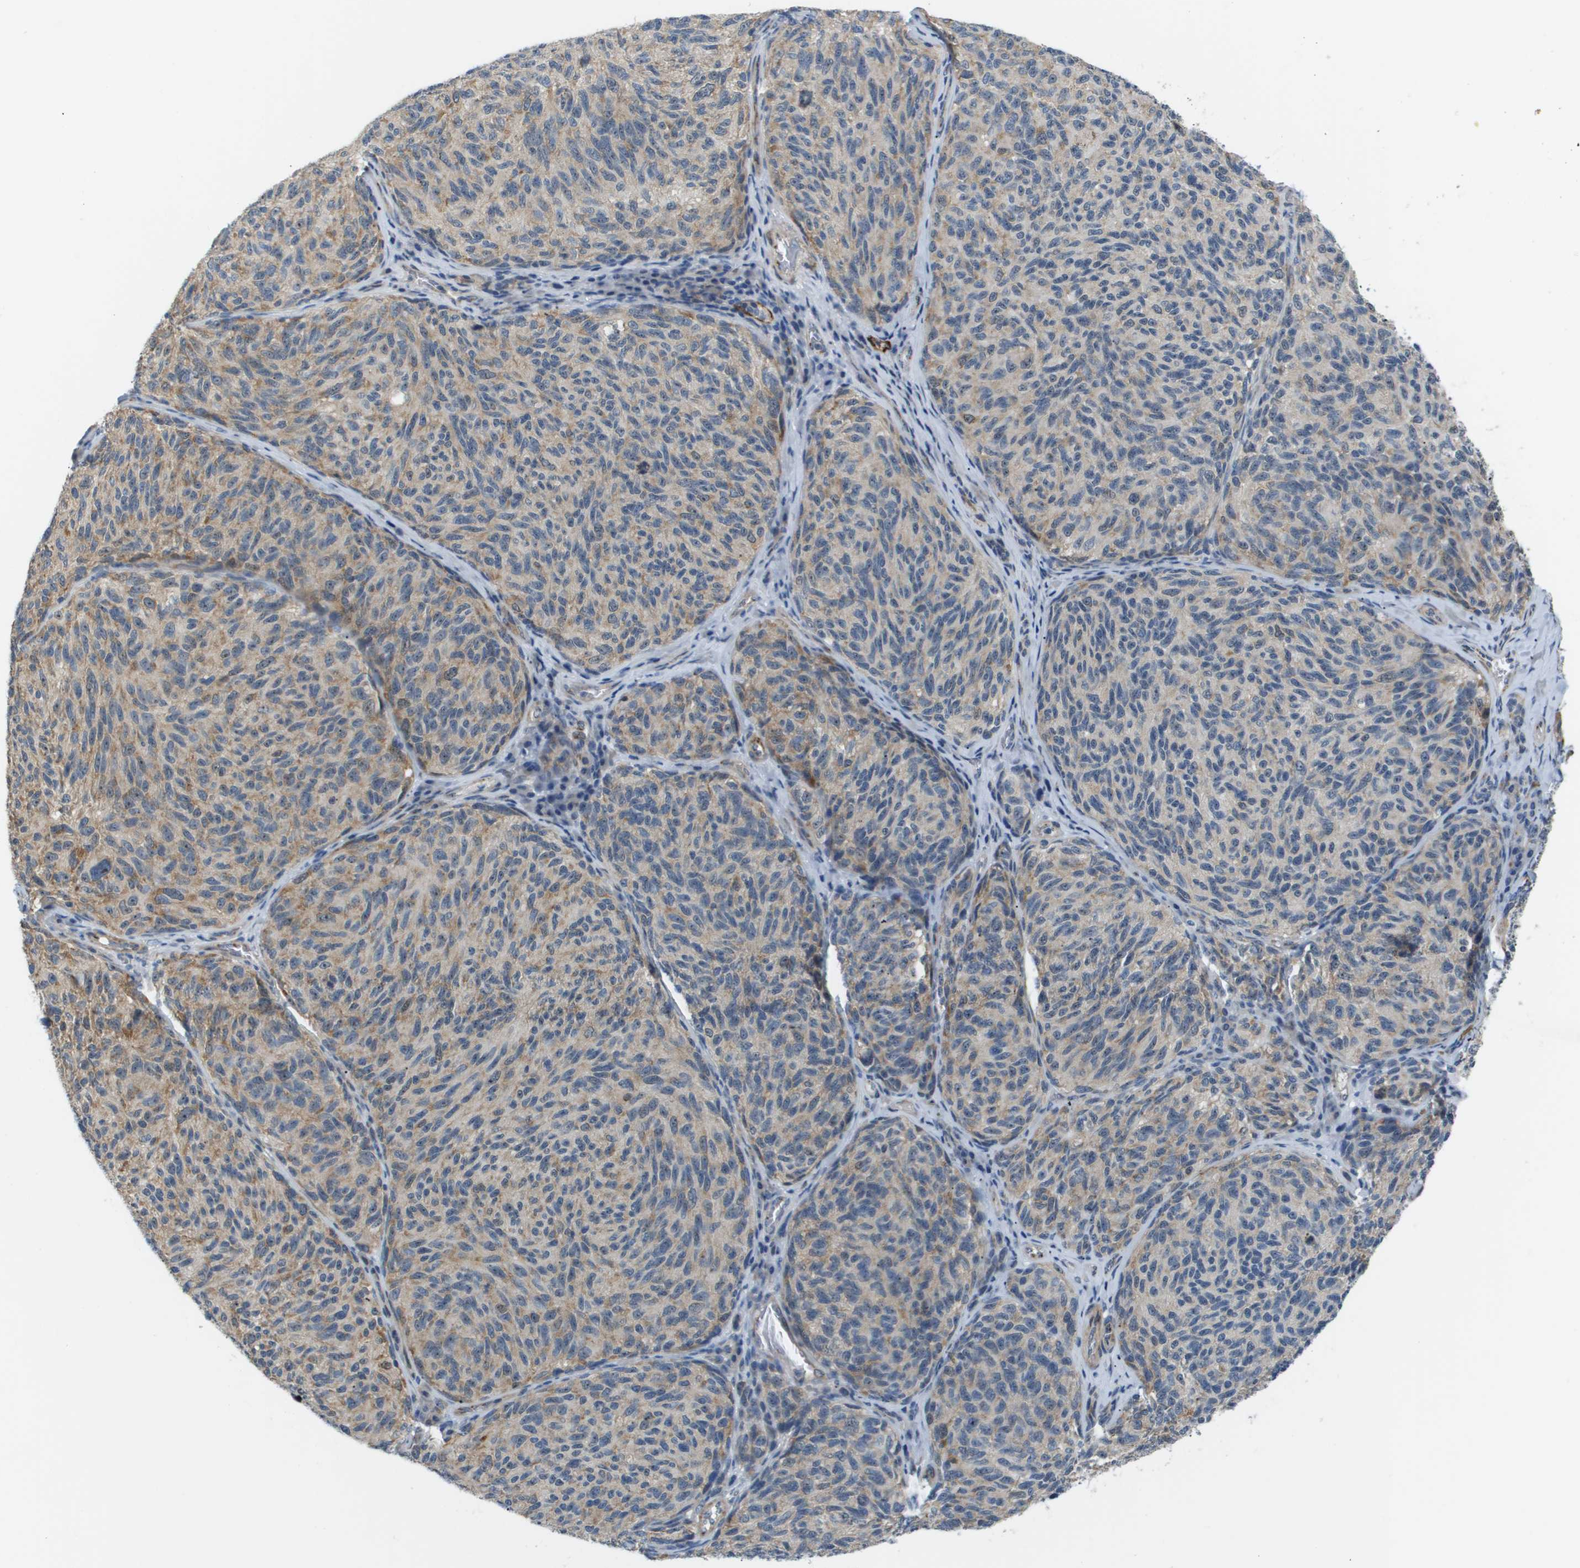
{"staining": {"intensity": "weak", "quantity": "25%-75%", "location": "cytoplasmic/membranous"}, "tissue": "melanoma", "cell_type": "Tumor cells", "image_type": "cancer", "snomed": [{"axis": "morphology", "description": "Malignant melanoma, NOS"}, {"axis": "topography", "description": "Skin"}], "caption": "This photomicrograph displays immunohistochemistry (IHC) staining of human melanoma, with low weak cytoplasmic/membranous staining in approximately 25%-75% of tumor cells.", "gene": "OTUD5", "patient": {"sex": "female", "age": 73}}